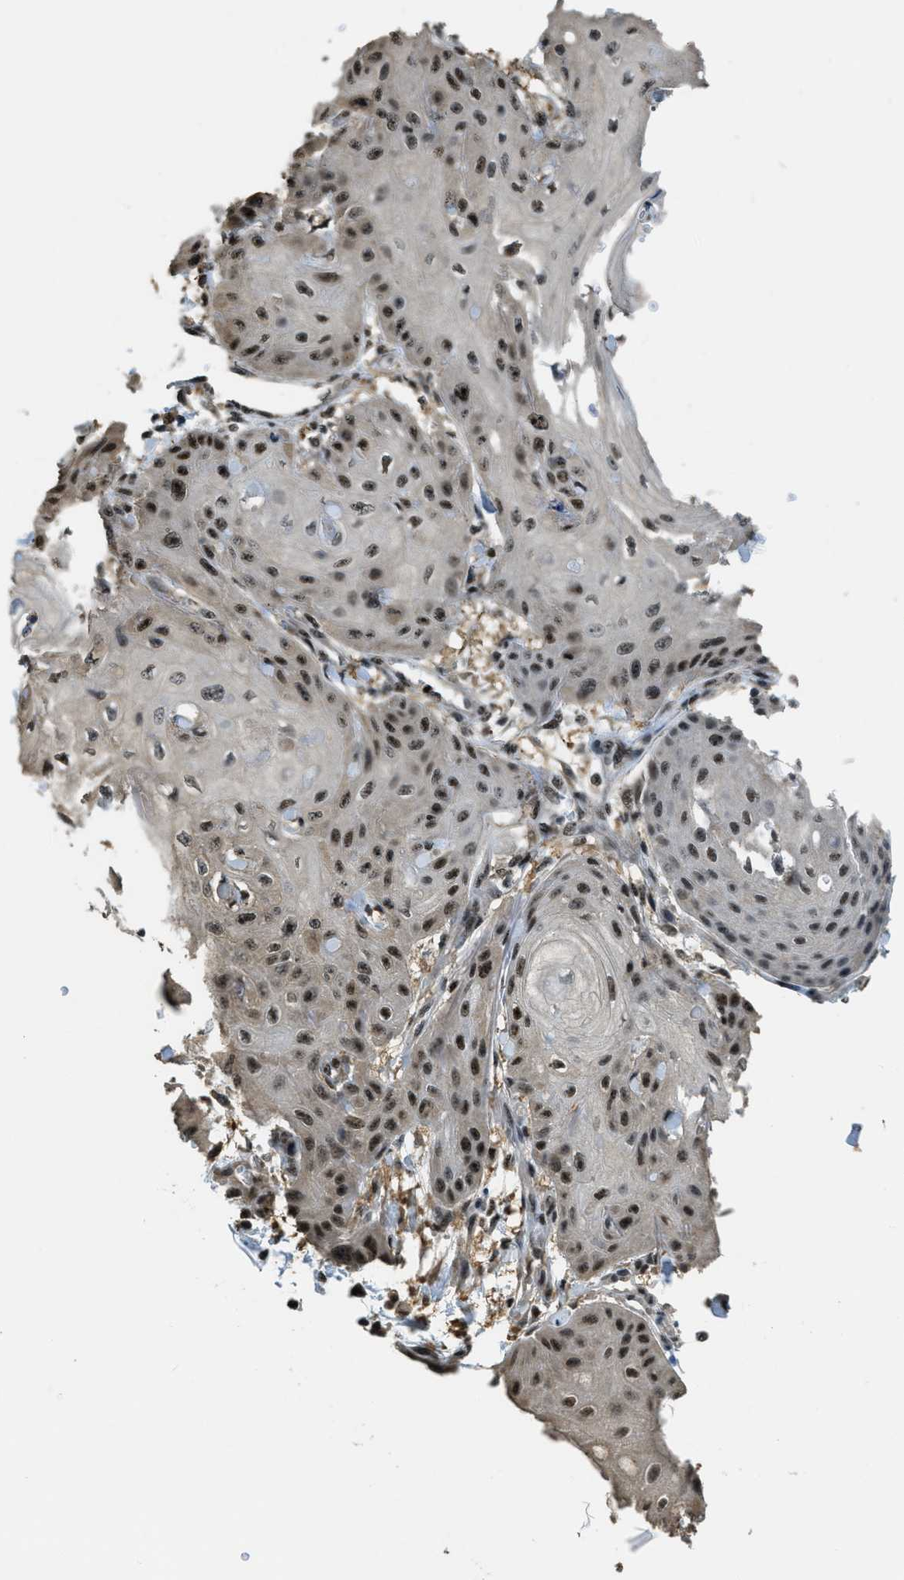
{"staining": {"intensity": "strong", "quantity": ">75%", "location": "nuclear"}, "tissue": "skin cancer", "cell_type": "Tumor cells", "image_type": "cancer", "snomed": [{"axis": "morphology", "description": "Squamous cell carcinoma, NOS"}, {"axis": "topography", "description": "Skin"}], "caption": "This photomicrograph displays IHC staining of skin cancer, with high strong nuclear expression in approximately >75% of tumor cells.", "gene": "SP100", "patient": {"sex": "male", "age": 74}}